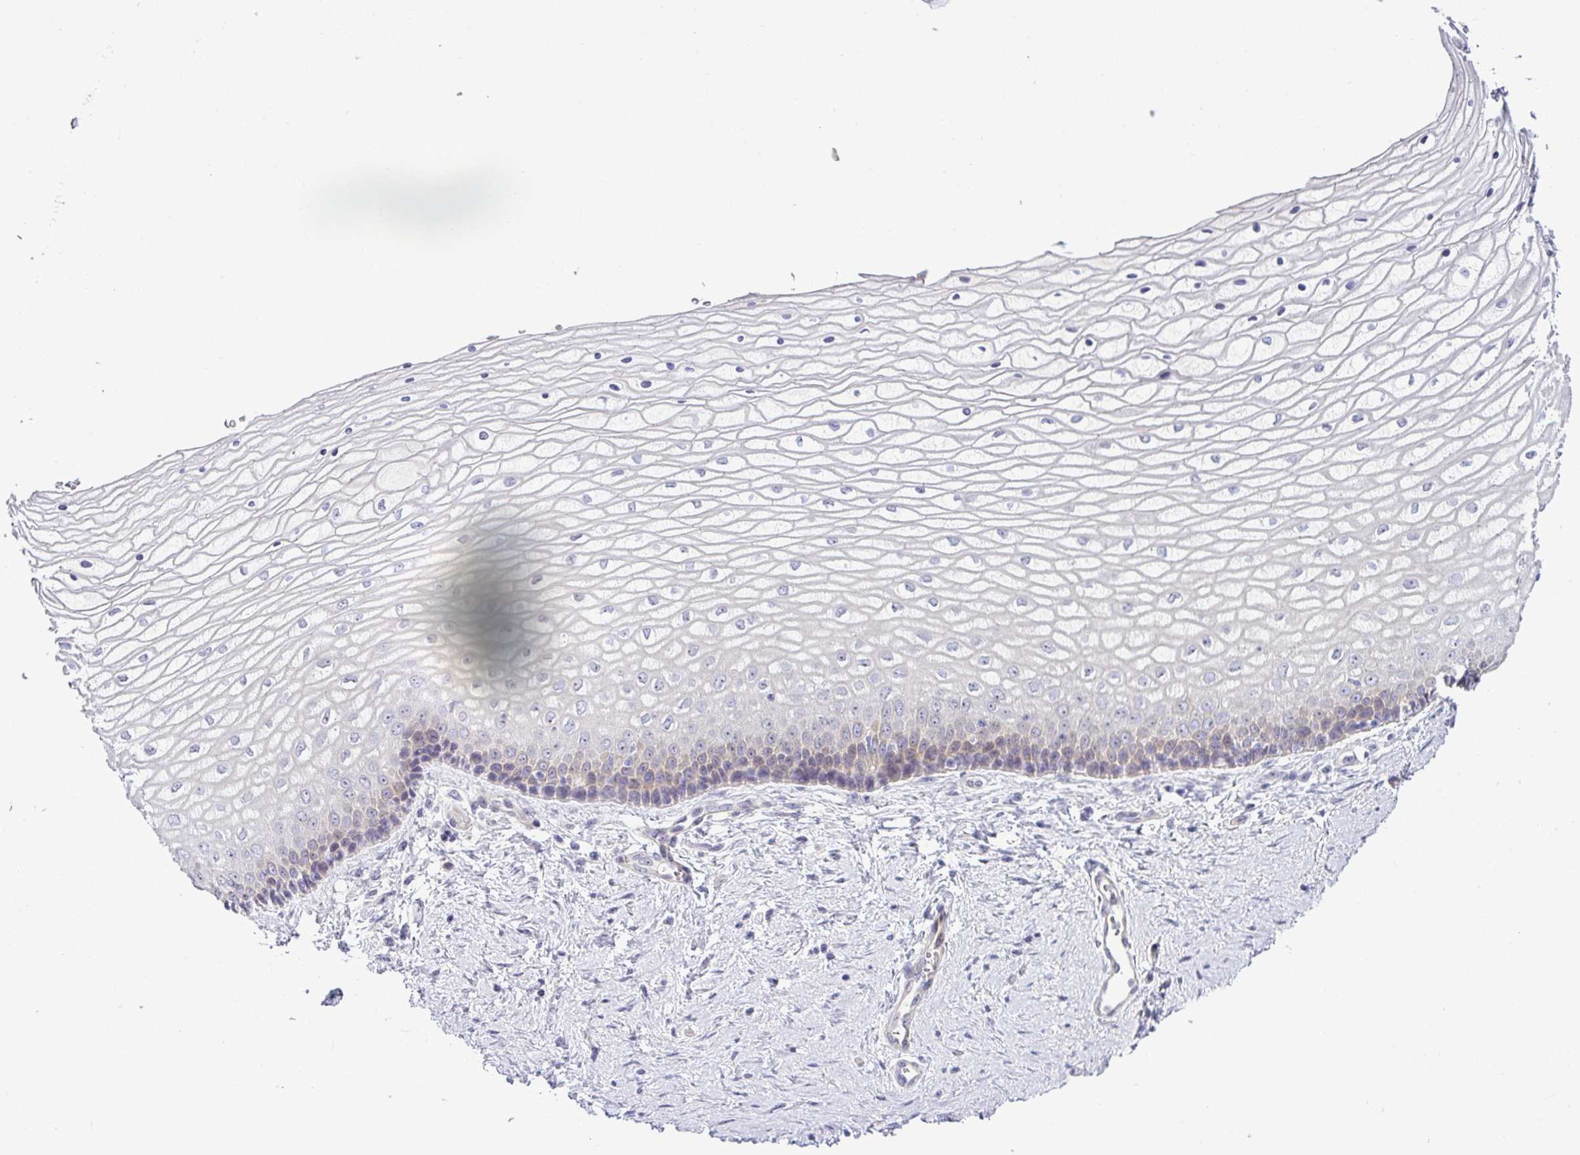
{"staining": {"intensity": "moderate", "quantity": "25%-75%", "location": "cytoplasmic/membranous,nuclear"}, "tissue": "vagina", "cell_type": "Squamous epithelial cells", "image_type": "normal", "snomed": [{"axis": "morphology", "description": "Normal tissue, NOS"}, {"axis": "topography", "description": "Vagina"}], "caption": "About 25%-75% of squamous epithelial cells in unremarkable vagina exhibit moderate cytoplasmic/membranous,nuclear protein positivity as visualized by brown immunohistochemical staining.", "gene": "NT5C1A", "patient": {"sex": "female", "age": 45}}